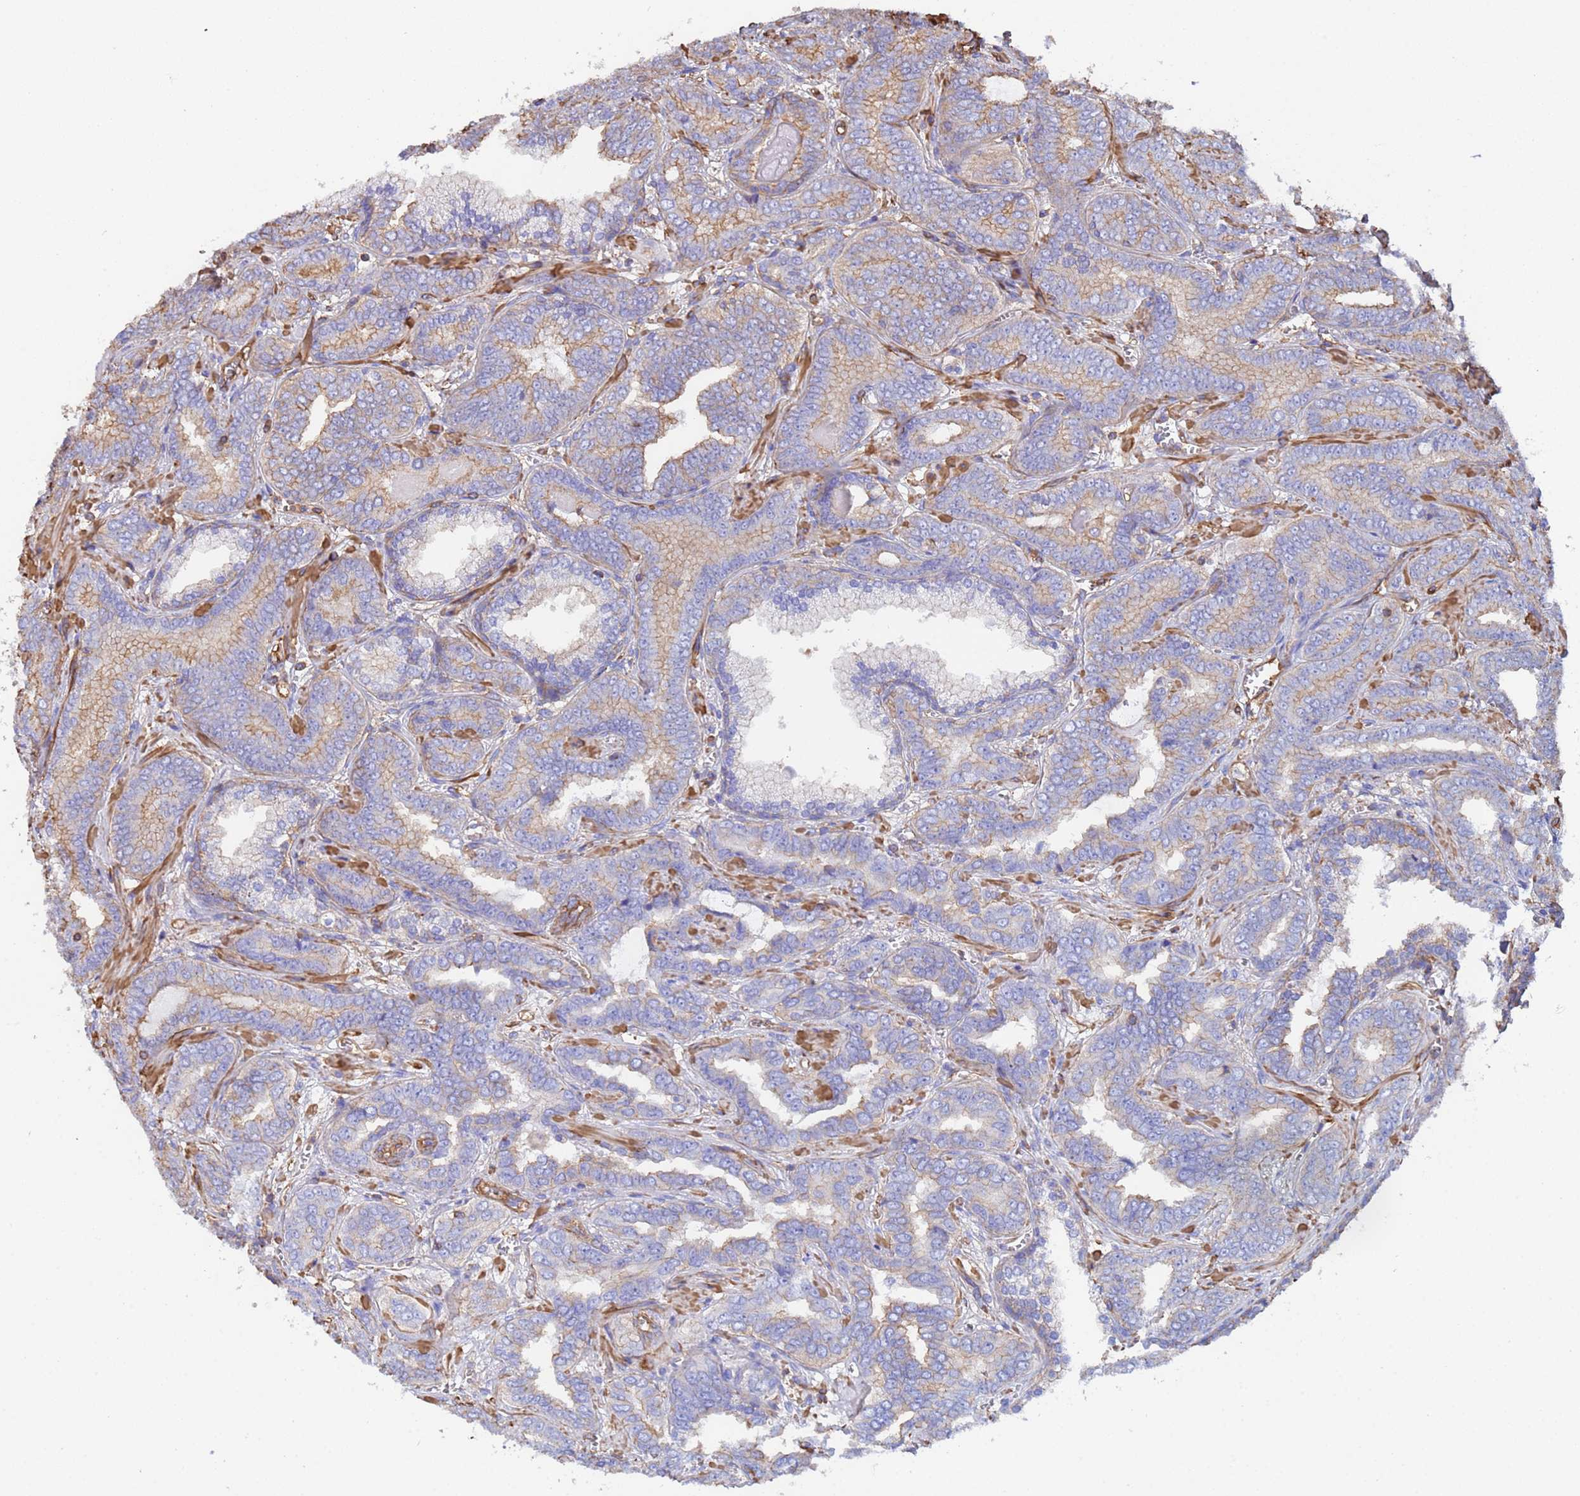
{"staining": {"intensity": "weak", "quantity": "25%-75%", "location": "cytoplasmic/membranous"}, "tissue": "prostate cancer", "cell_type": "Tumor cells", "image_type": "cancer", "snomed": [{"axis": "morphology", "description": "Adenocarcinoma, High grade"}, {"axis": "topography", "description": "Prostate"}], "caption": "Adenocarcinoma (high-grade) (prostate) stained with DAB IHC displays low levels of weak cytoplasmic/membranous staining in approximately 25%-75% of tumor cells. (DAB IHC, brown staining for protein, blue staining for nuclei).", "gene": "MYL12A", "patient": {"sex": "male", "age": 67}}